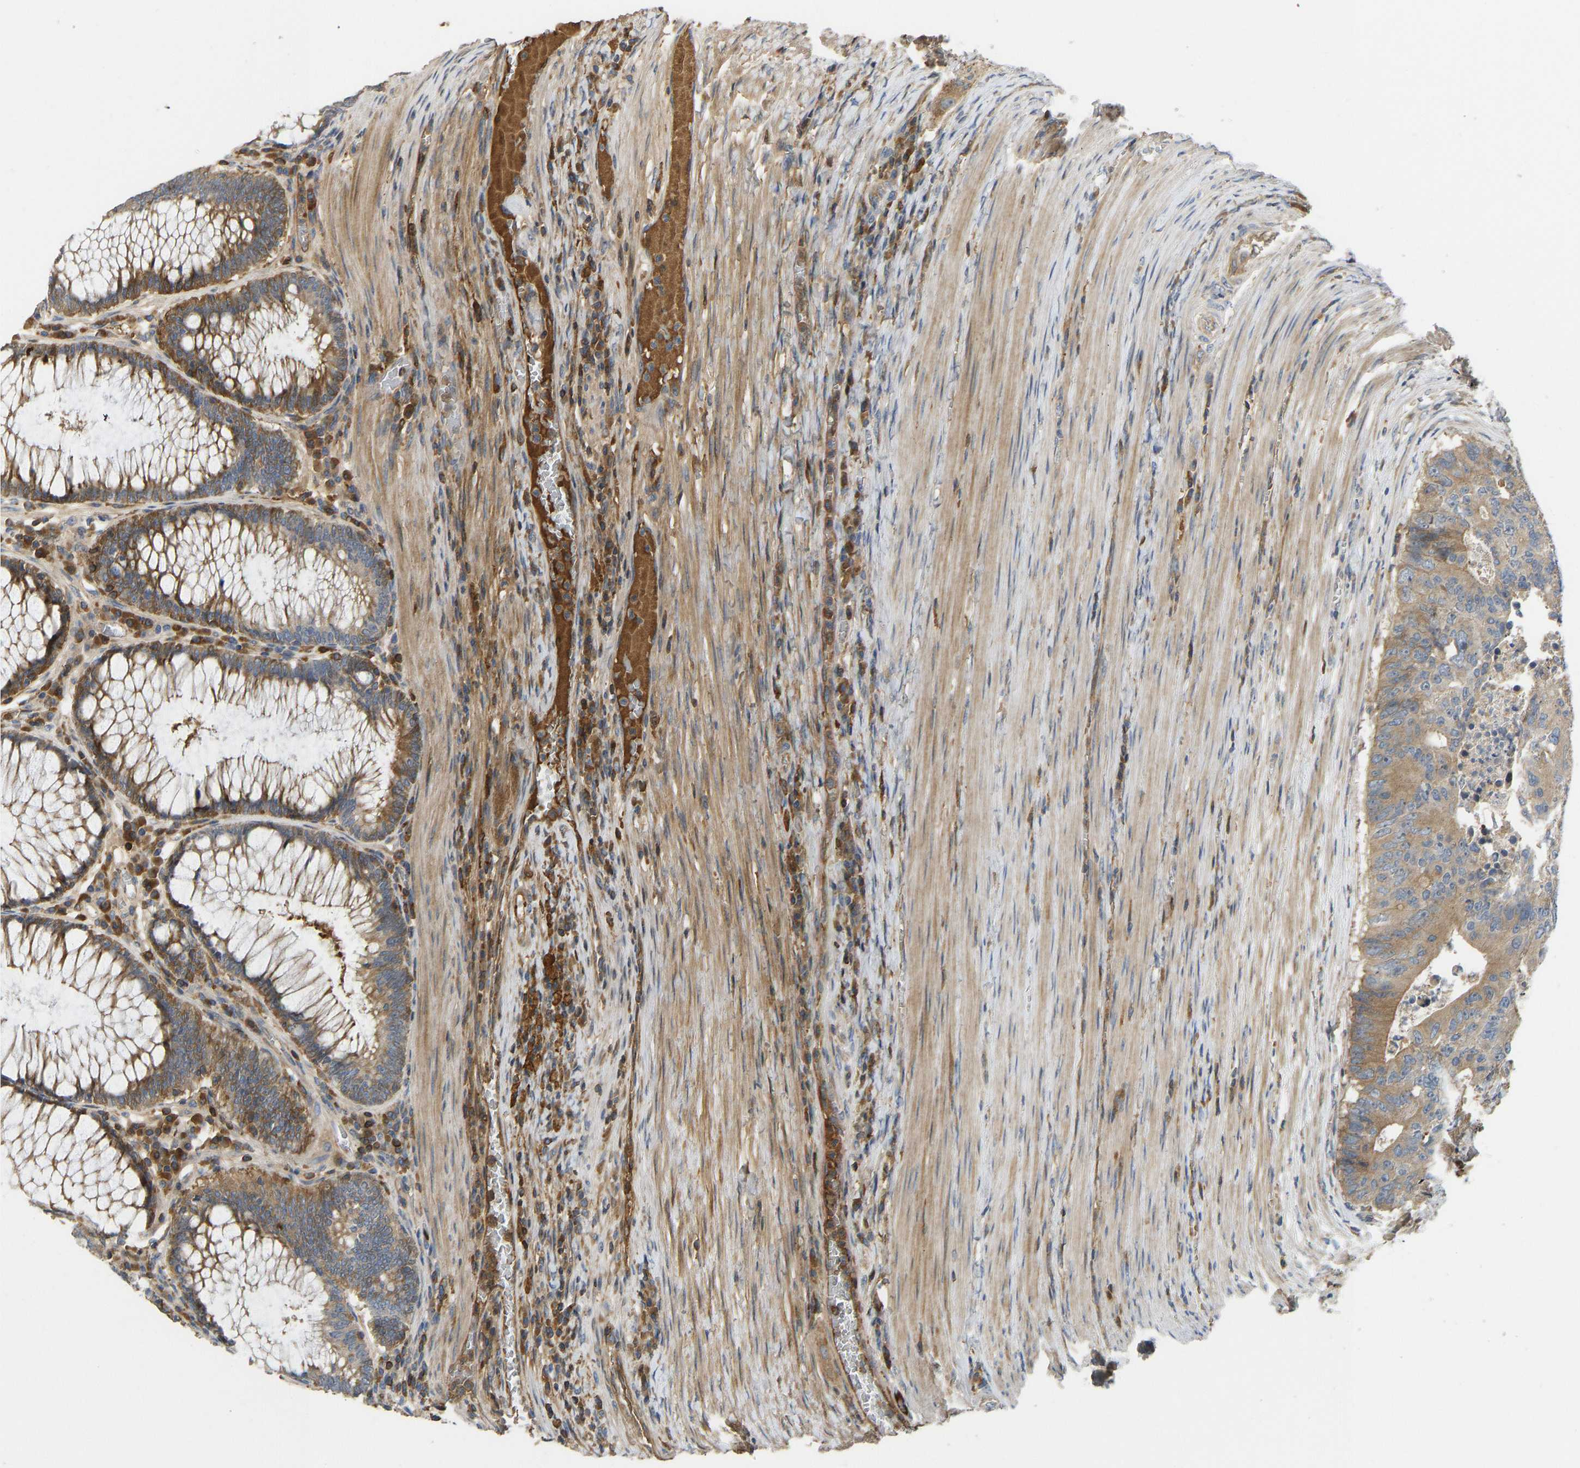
{"staining": {"intensity": "moderate", "quantity": ">75%", "location": "cytoplasmic/membranous"}, "tissue": "colorectal cancer", "cell_type": "Tumor cells", "image_type": "cancer", "snomed": [{"axis": "morphology", "description": "Adenocarcinoma, NOS"}, {"axis": "topography", "description": "Colon"}], "caption": "DAB immunohistochemical staining of human colorectal cancer (adenocarcinoma) reveals moderate cytoplasmic/membranous protein staining in approximately >75% of tumor cells. The protein of interest is shown in brown color, while the nuclei are stained blue.", "gene": "VCPKMT", "patient": {"sex": "male", "age": 87}}